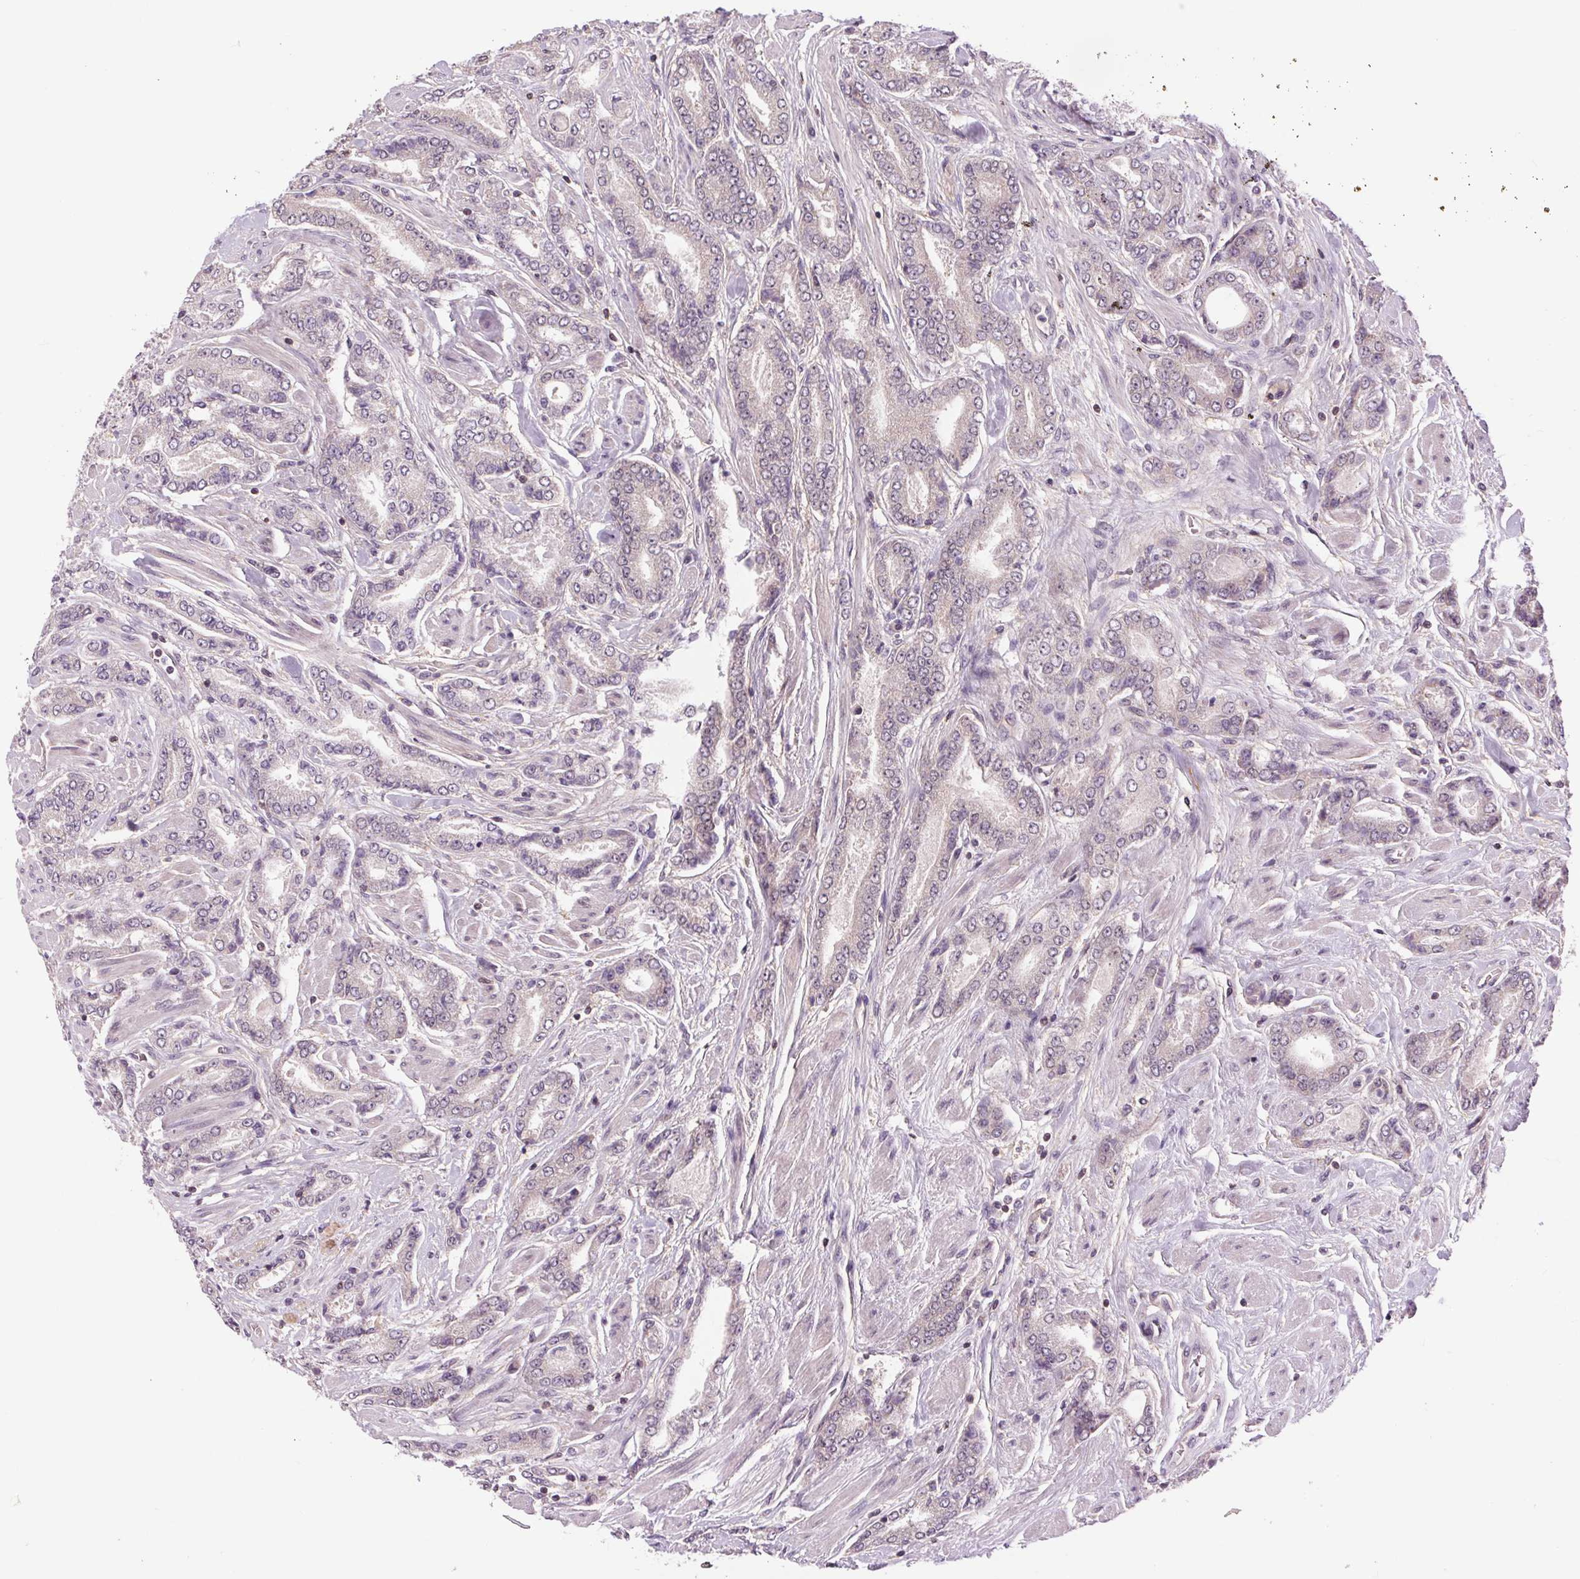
{"staining": {"intensity": "negative", "quantity": "none", "location": "none"}, "tissue": "prostate cancer", "cell_type": "Tumor cells", "image_type": "cancer", "snomed": [{"axis": "morphology", "description": "Adenocarcinoma, NOS"}, {"axis": "topography", "description": "Prostate"}], "caption": "Immunohistochemistry of prostate cancer (adenocarcinoma) demonstrates no expression in tumor cells.", "gene": "SH3RF2", "patient": {"sex": "male", "age": 64}}